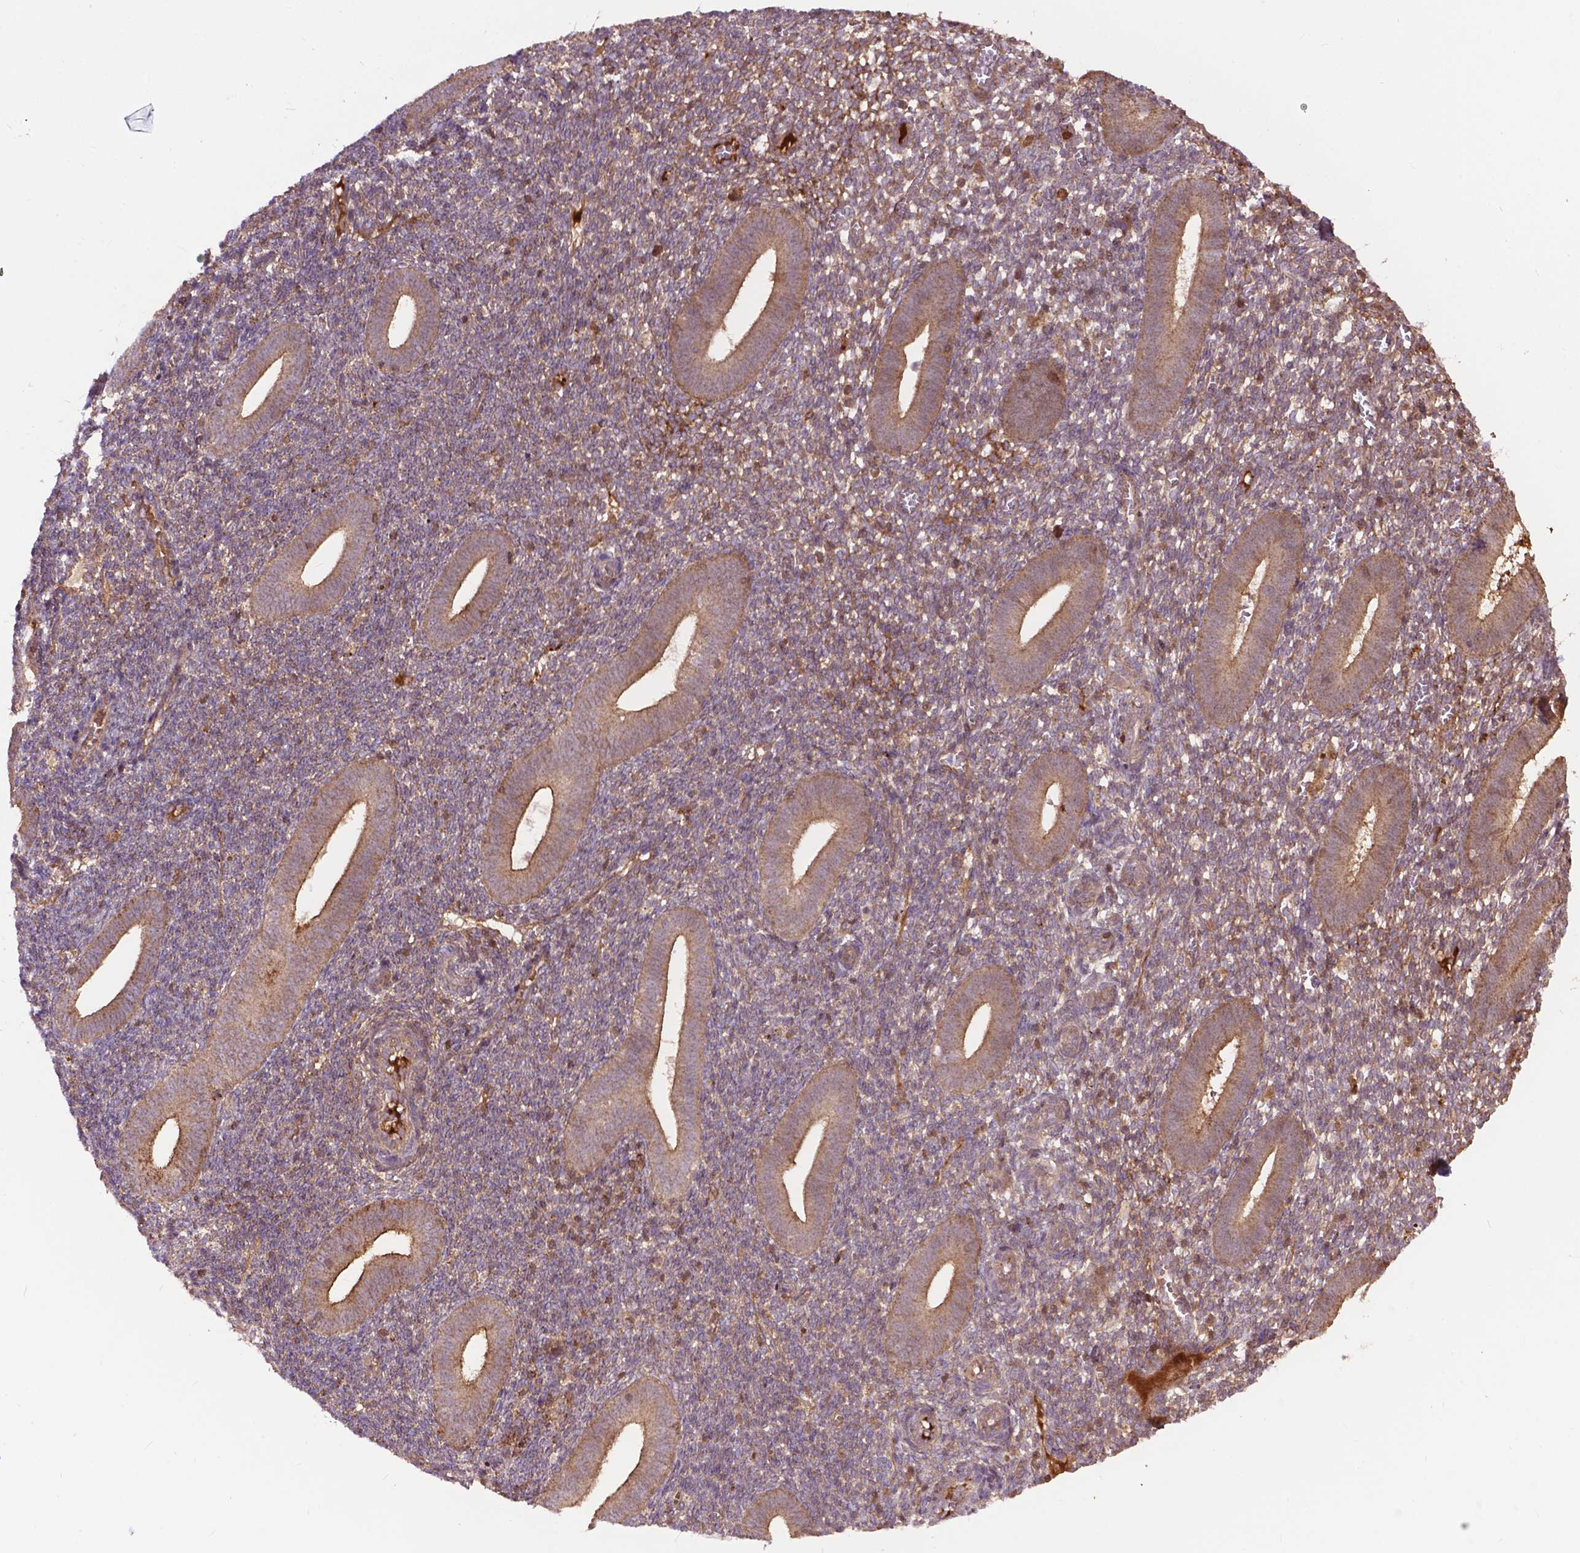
{"staining": {"intensity": "negative", "quantity": "none", "location": "none"}, "tissue": "endometrium", "cell_type": "Cells in endometrial stroma", "image_type": "normal", "snomed": [{"axis": "morphology", "description": "Normal tissue, NOS"}, {"axis": "topography", "description": "Endometrium"}], "caption": "Protein analysis of normal endometrium reveals no significant expression in cells in endometrial stroma.", "gene": "CHMP4A", "patient": {"sex": "female", "age": 25}}